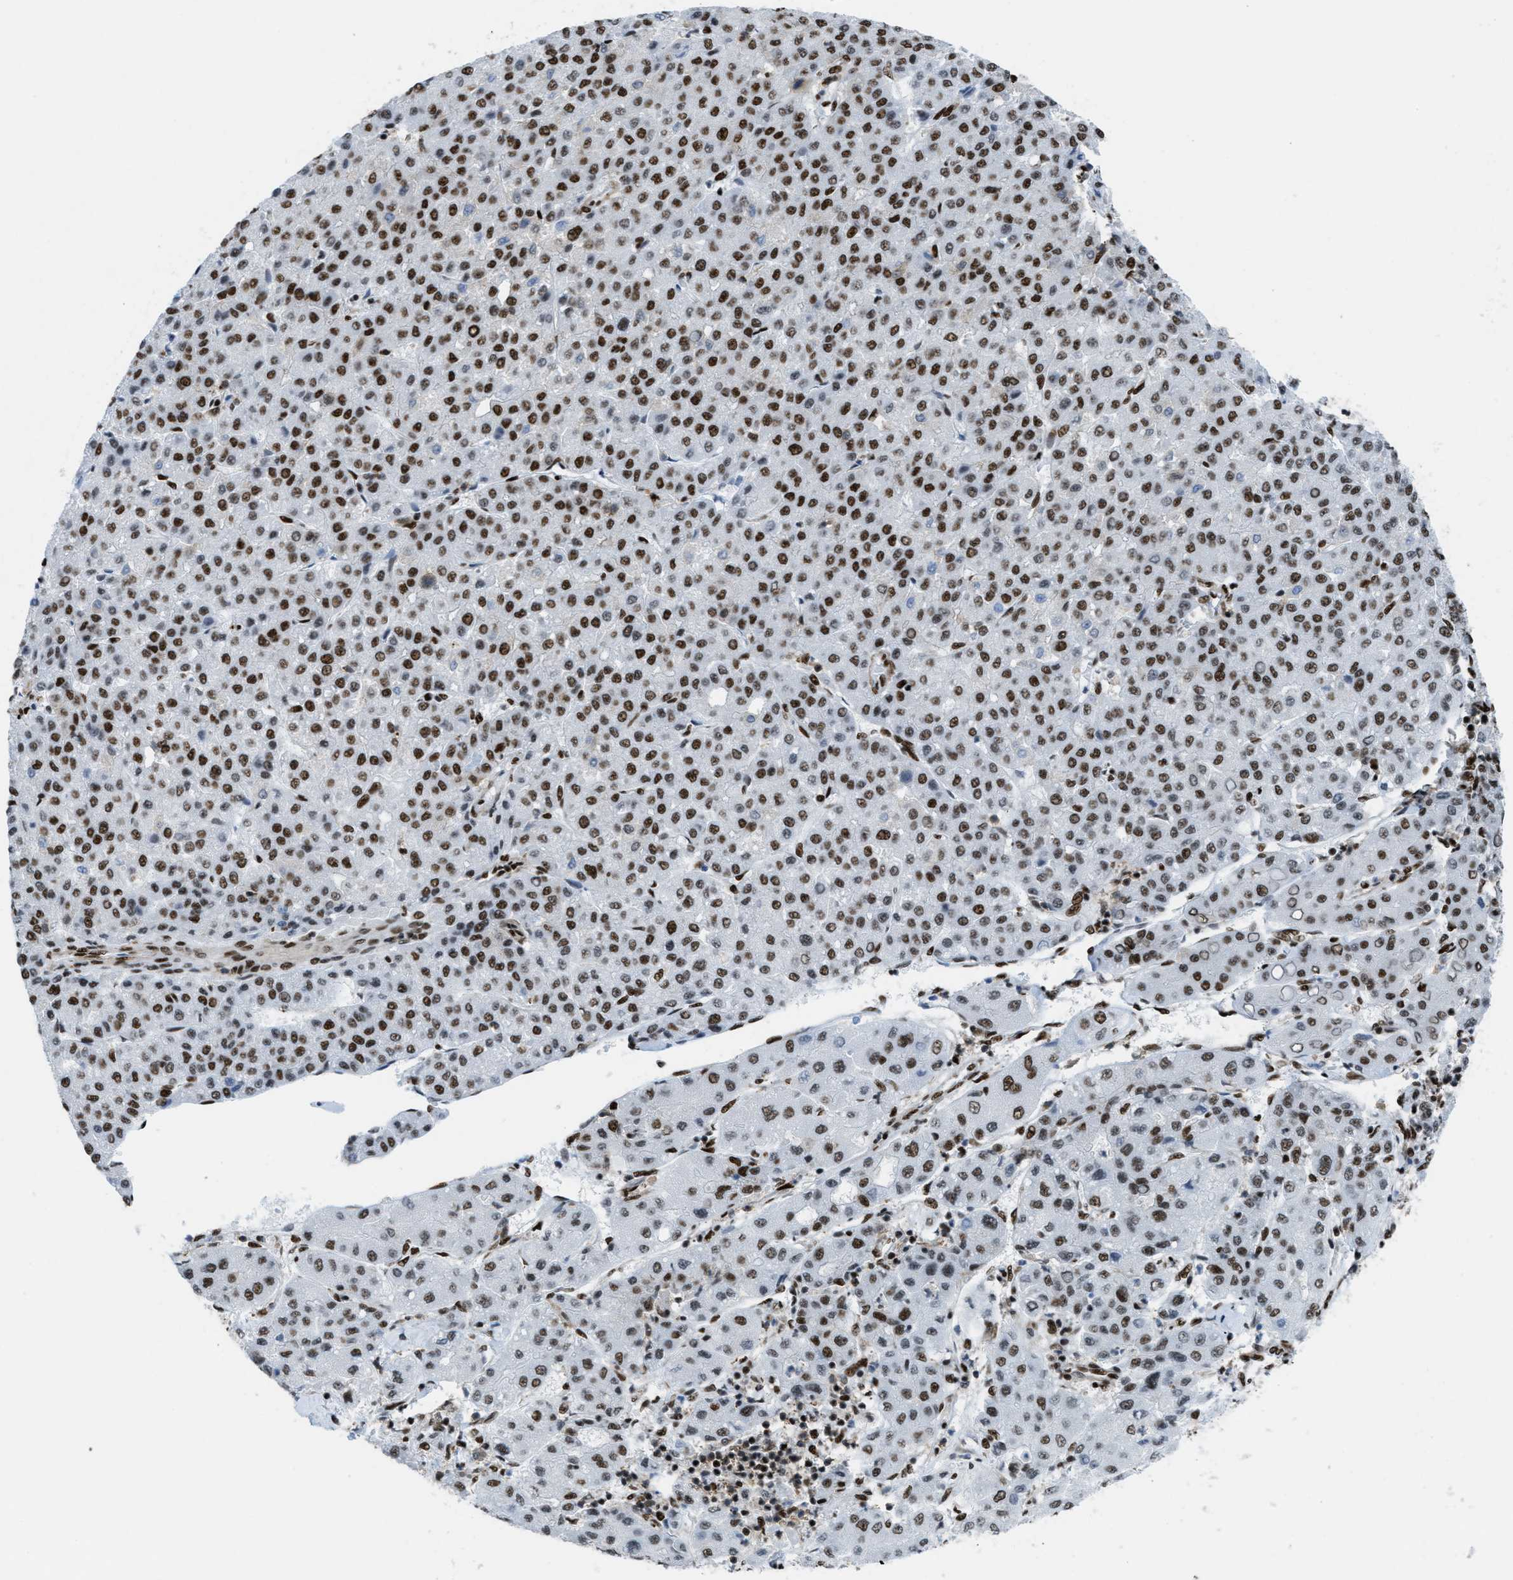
{"staining": {"intensity": "moderate", "quantity": ">75%", "location": "nuclear"}, "tissue": "liver cancer", "cell_type": "Tumor cells", "image_type": "cancer", "snomed": [{"axis": "morphology", "description": "Carcinoma, Hepatocellular, NOS"}, {"axis": "topography", "description": "Liver"}], "caption": "Immunohistochemistry histopathology image of neoplastic tissue: liver cancer (hepatocellular carcinoma) stained using IHC reveals medium levels of moderate protein expression localized specifically in the nuclear of tumor cells, appearing as a nuclear brown color.", "gene": "ZNF207", "patient": {"sex": "male", "age": 65}}